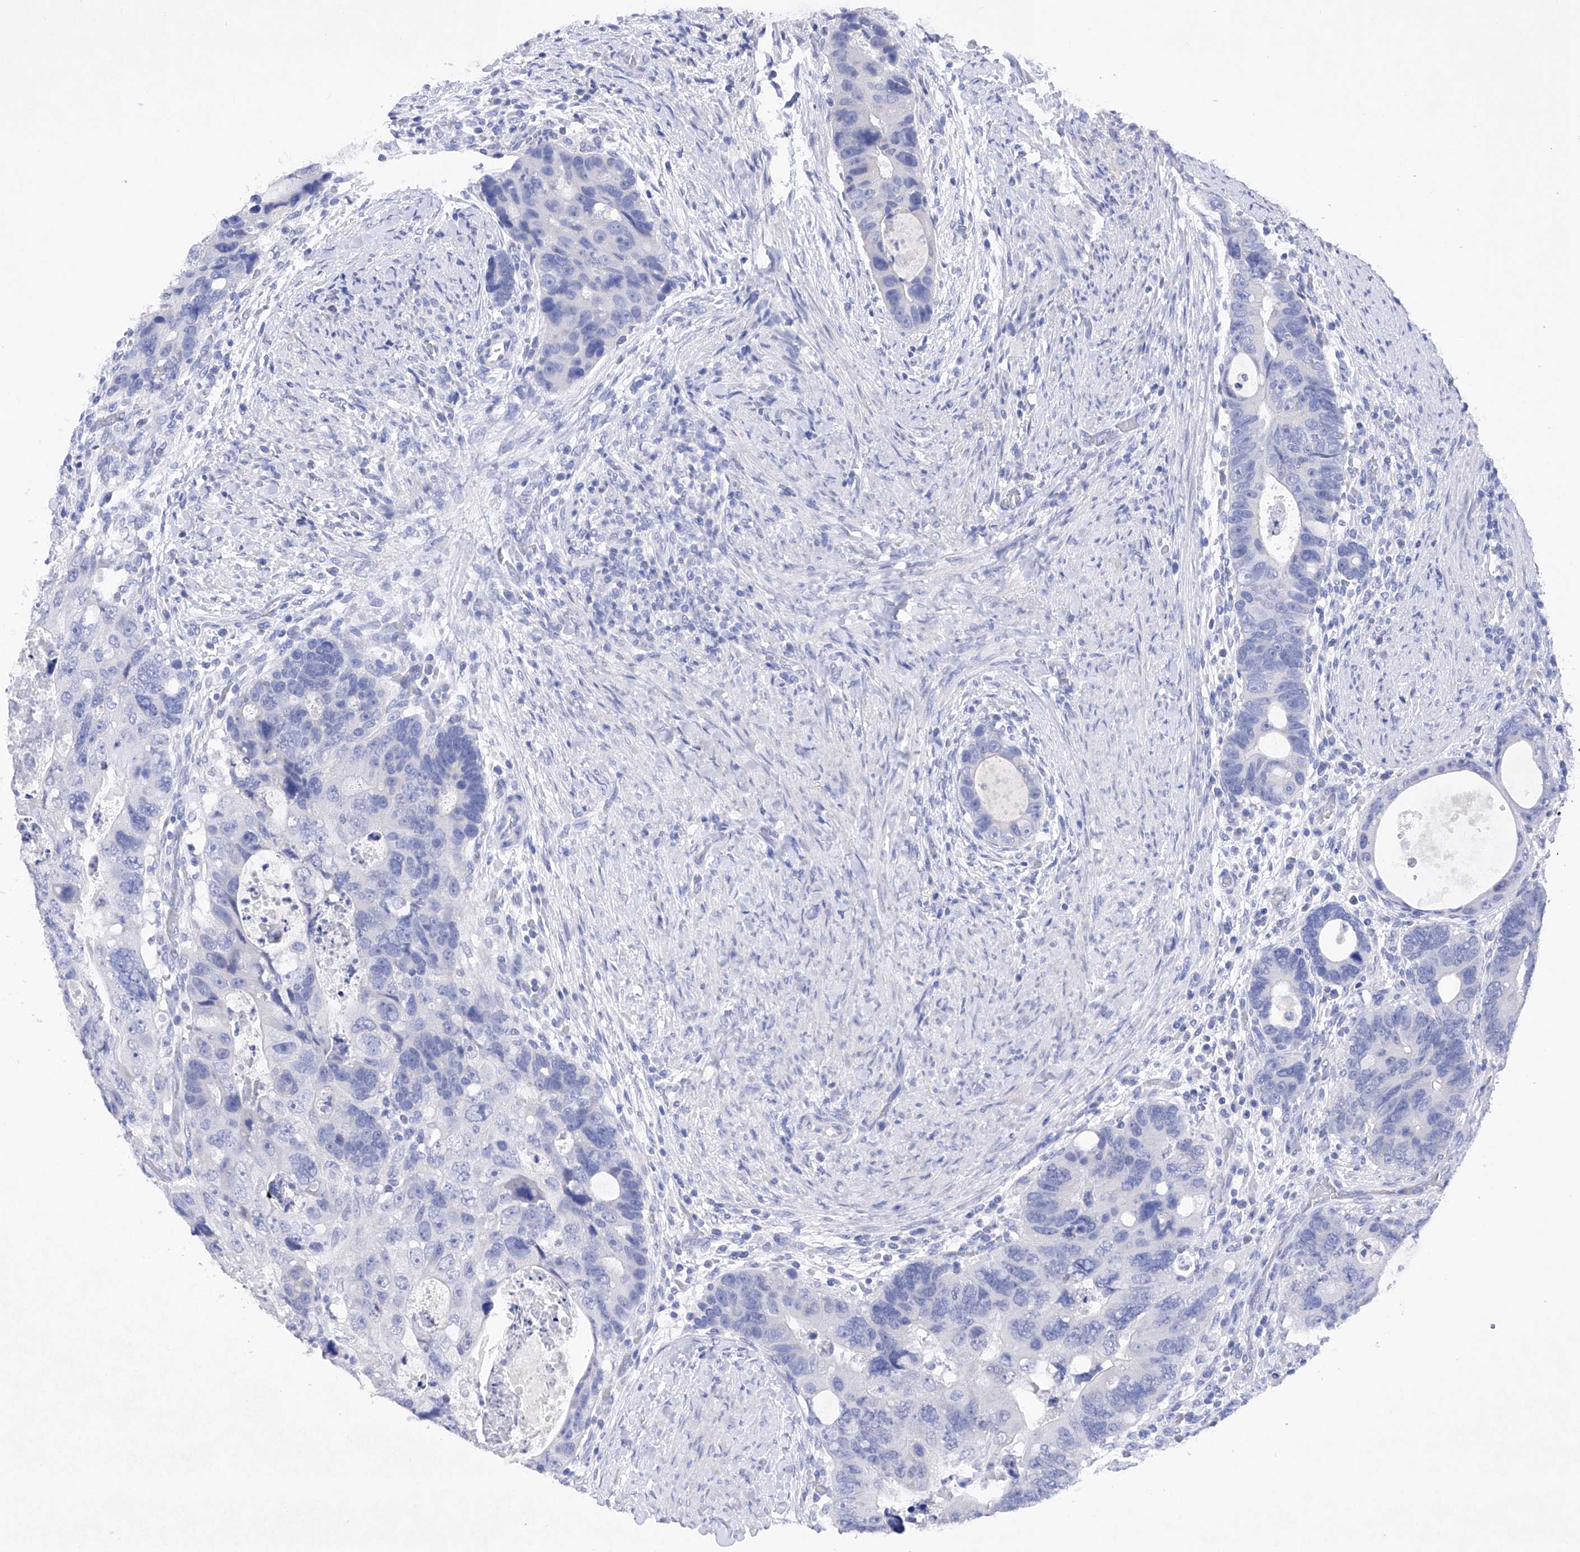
{"staining": {"intensity": "negative", "quantity": "none", "location": "none"}, "tissue": "colorectal cancer", "cell_type": "Tumor cells", "image_type": "cancer", "snomed": [{"axis": "morphology", "description": "Adenocarcinoma, NOS"}, {"axis": "topography", "description": "Rectum"}], "caption": "Tumor cells are negative for brown protein staining in adenocarcinoma (colorectal).", "gene": "BARX2", "patient": {"sex": "male", "age": 59}}